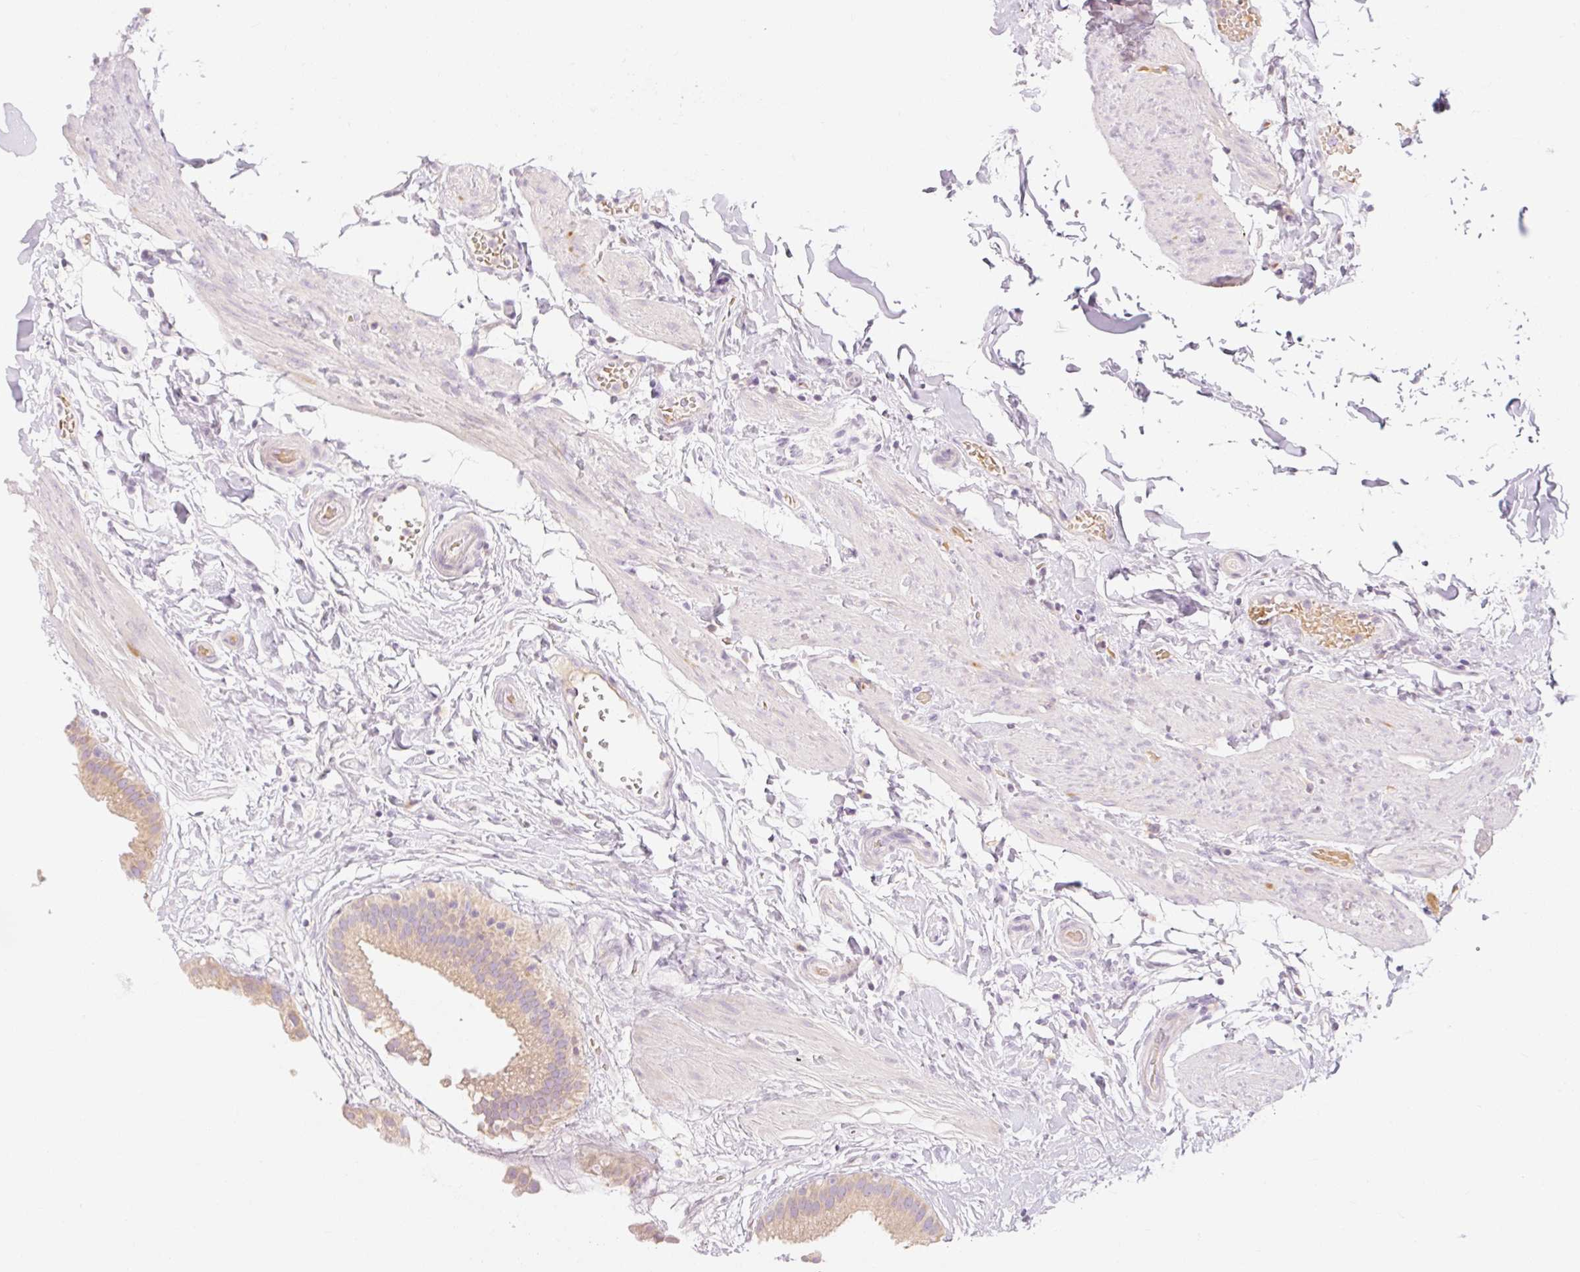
{"staining": {"intensity": "weak", "quantity": ">75%", "location": "cytoplasmic/membranous"}, "tissue": "gallbladder", "cell_type": "Glandular cells", "image_type": "normal", "snomed": [{"axis": "morphology", "description": "Normal tissue, NOS"}, {"axis": "topography", "description": "Gallbladder"}], "caption": "A brown stain labels weak cytoplasmic/membranous expression of a protein in glandular cells of normal human gallbladder. The staining was performed using DAB to visualize the protein expression in brown, while the nuclei were stained in blue with hematoxylin (Magnification: 20x).", "gene": "MYO1D", "patient": {"sex": "female", "age": 63}}